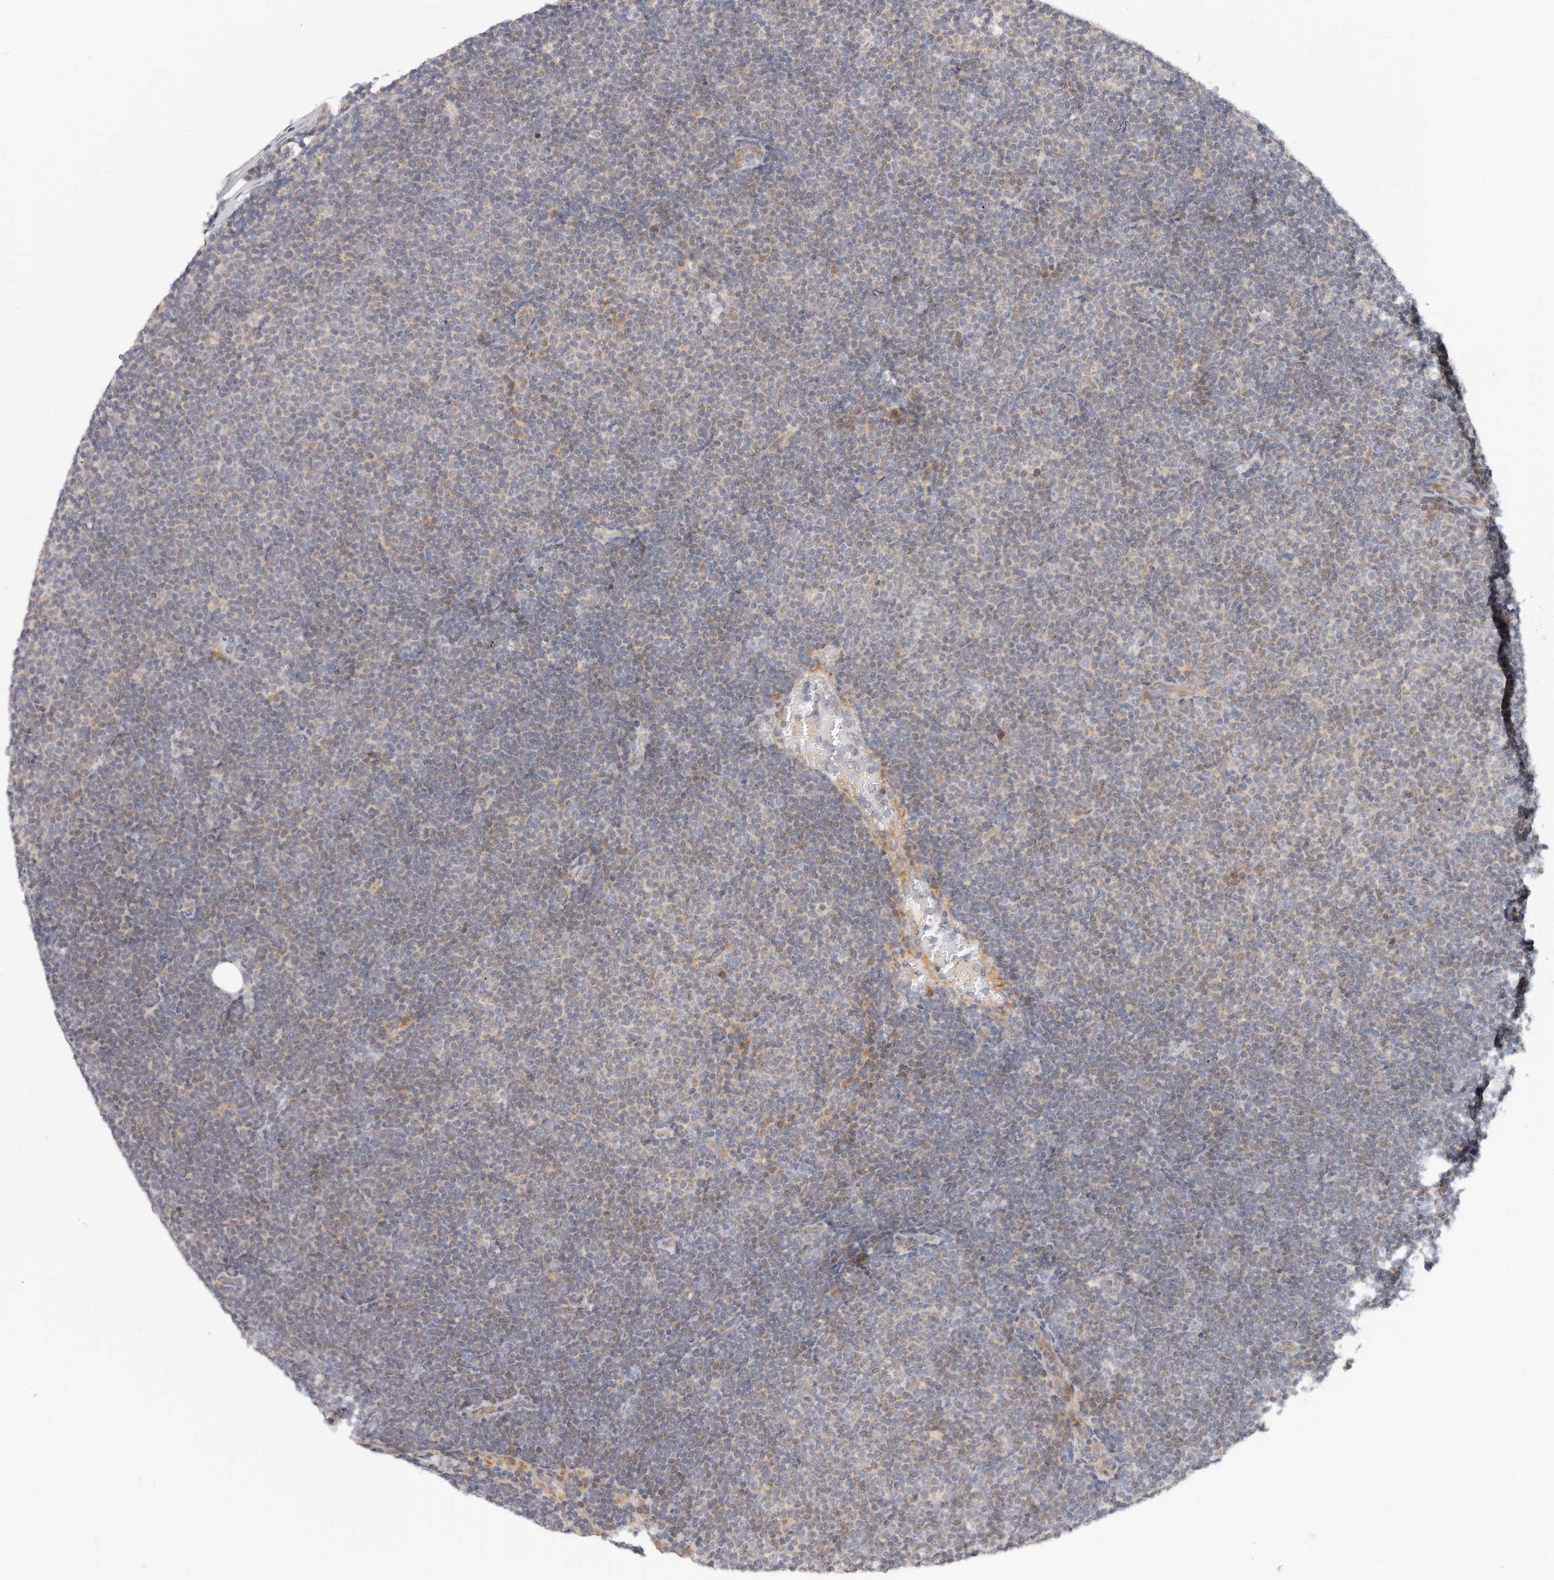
{"staining": {"intensity": "negative", "quantity": "none", "location": "none"}, "tissue": "lymphoma", "cell_type": "Tumor cells", "image_type": "cancer", "snomed": [{"axis": "morphology", "description": "Malignant lymphoma, non-Hodgkin's type, Low grade"}, {"axis": "topography", "description": "Lymph node"}], "caption": "High magnification brightfield microscopy of lymphoma stained with DAB (brown) and counterstained with hematoxylin (blue): tumor cells show no significant staining.", "gene": "TFB2M", "patient": {"sex": "female", "age": 53}}